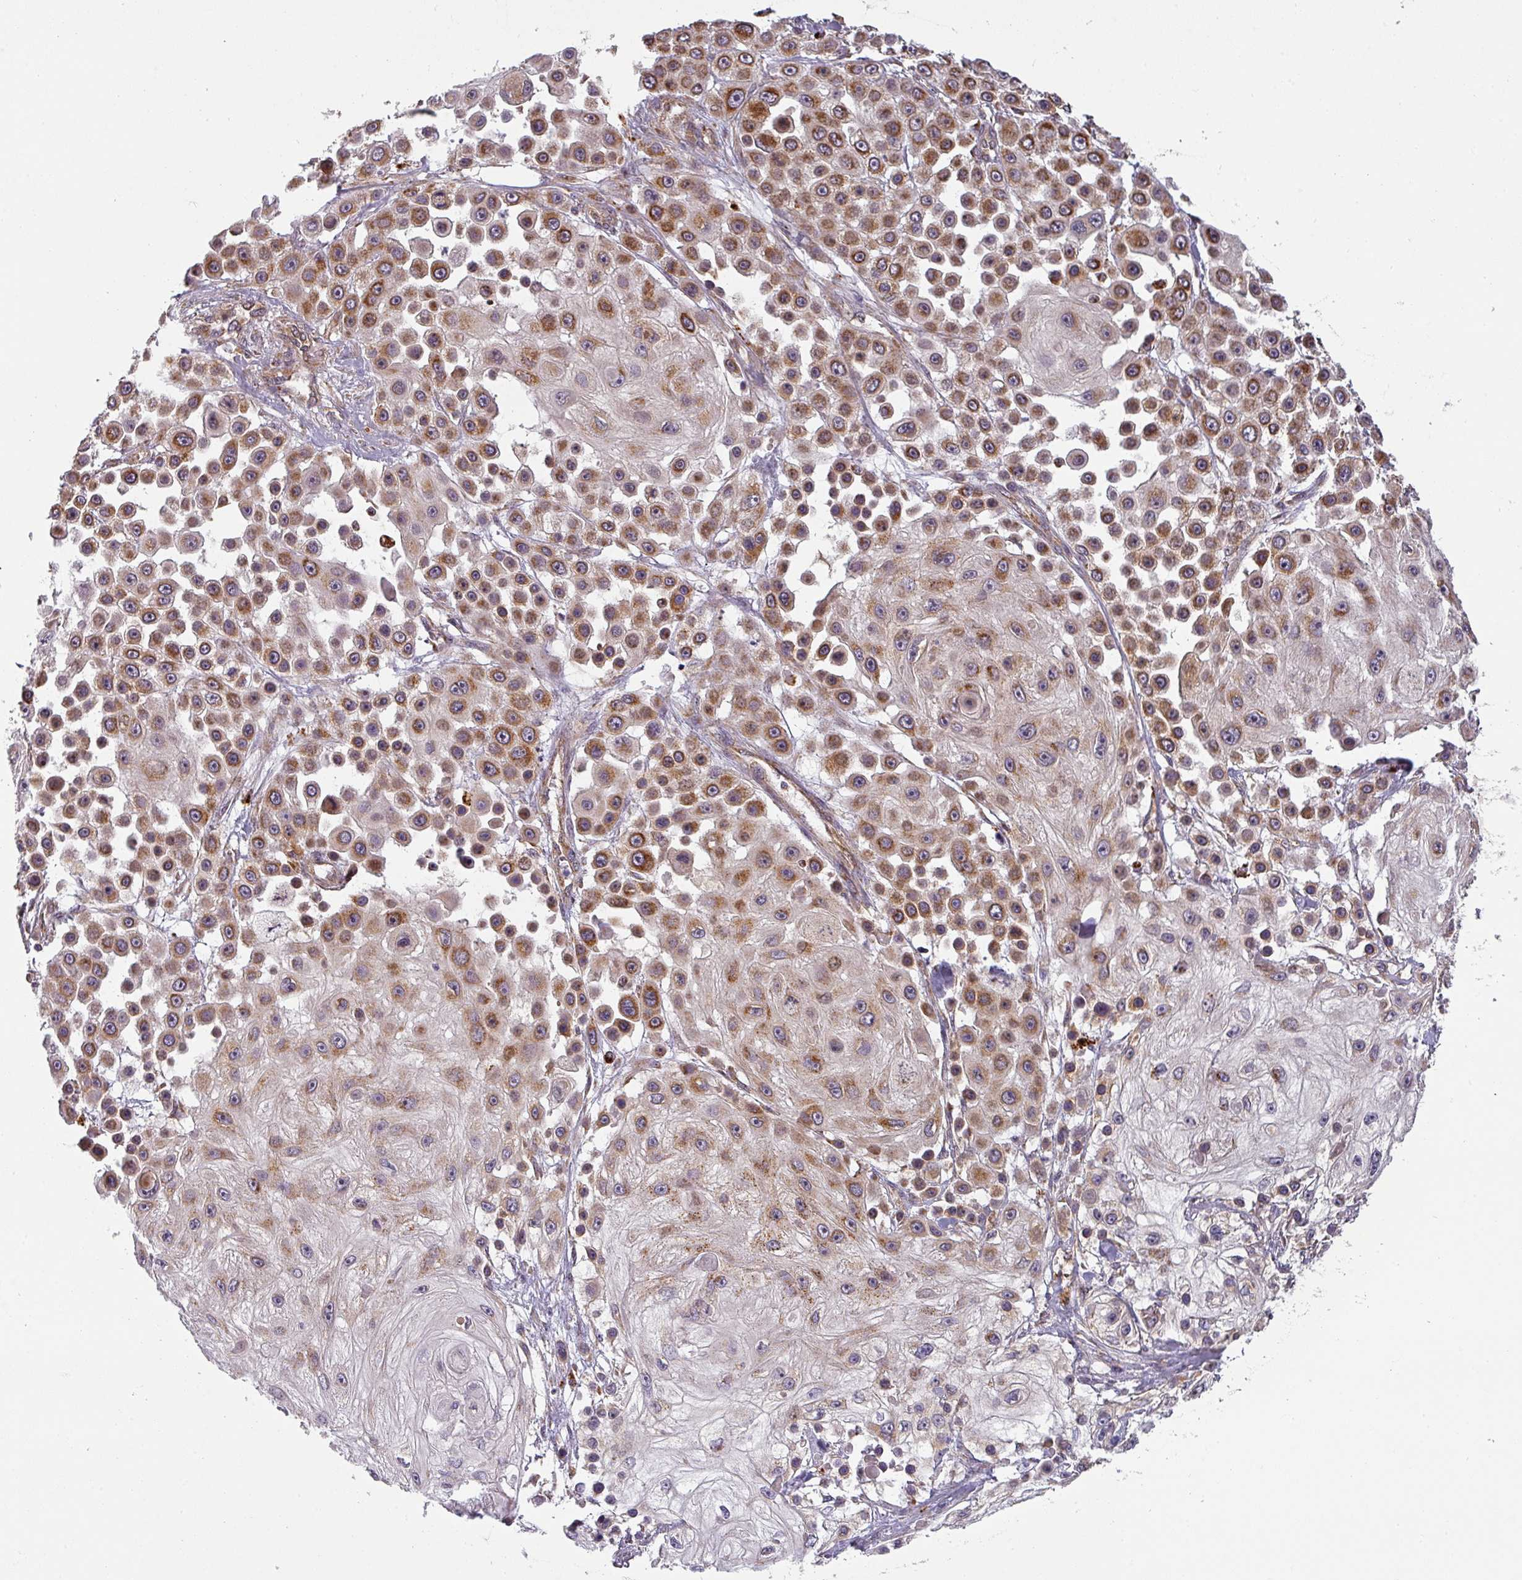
{"staining": {"intensity": "moderate", "quantity": ">75%", "location": "cytoplasmic/membranous"}, "tissue": "skin cancer", "cell_type": "Tumor cells", "image_type": "cancer", "snomed": [{"axis": "morphology", "description": "Squamous cell carcinoma, NOS"}, {"axis": "topography", "description": "Skin"}], "caption": "Brown immunohistochemical staining in human squamous cell carcinoma (skin) exhibits moderate cytoplasmic/membranous expression in approximately >75% of tumor cells. Immunohistochemistry (ihc) stains the protein in brown and the nuclei are stained blue.", "gene": "MRPS16", "patient": {"sex": "male", "age": 67}}